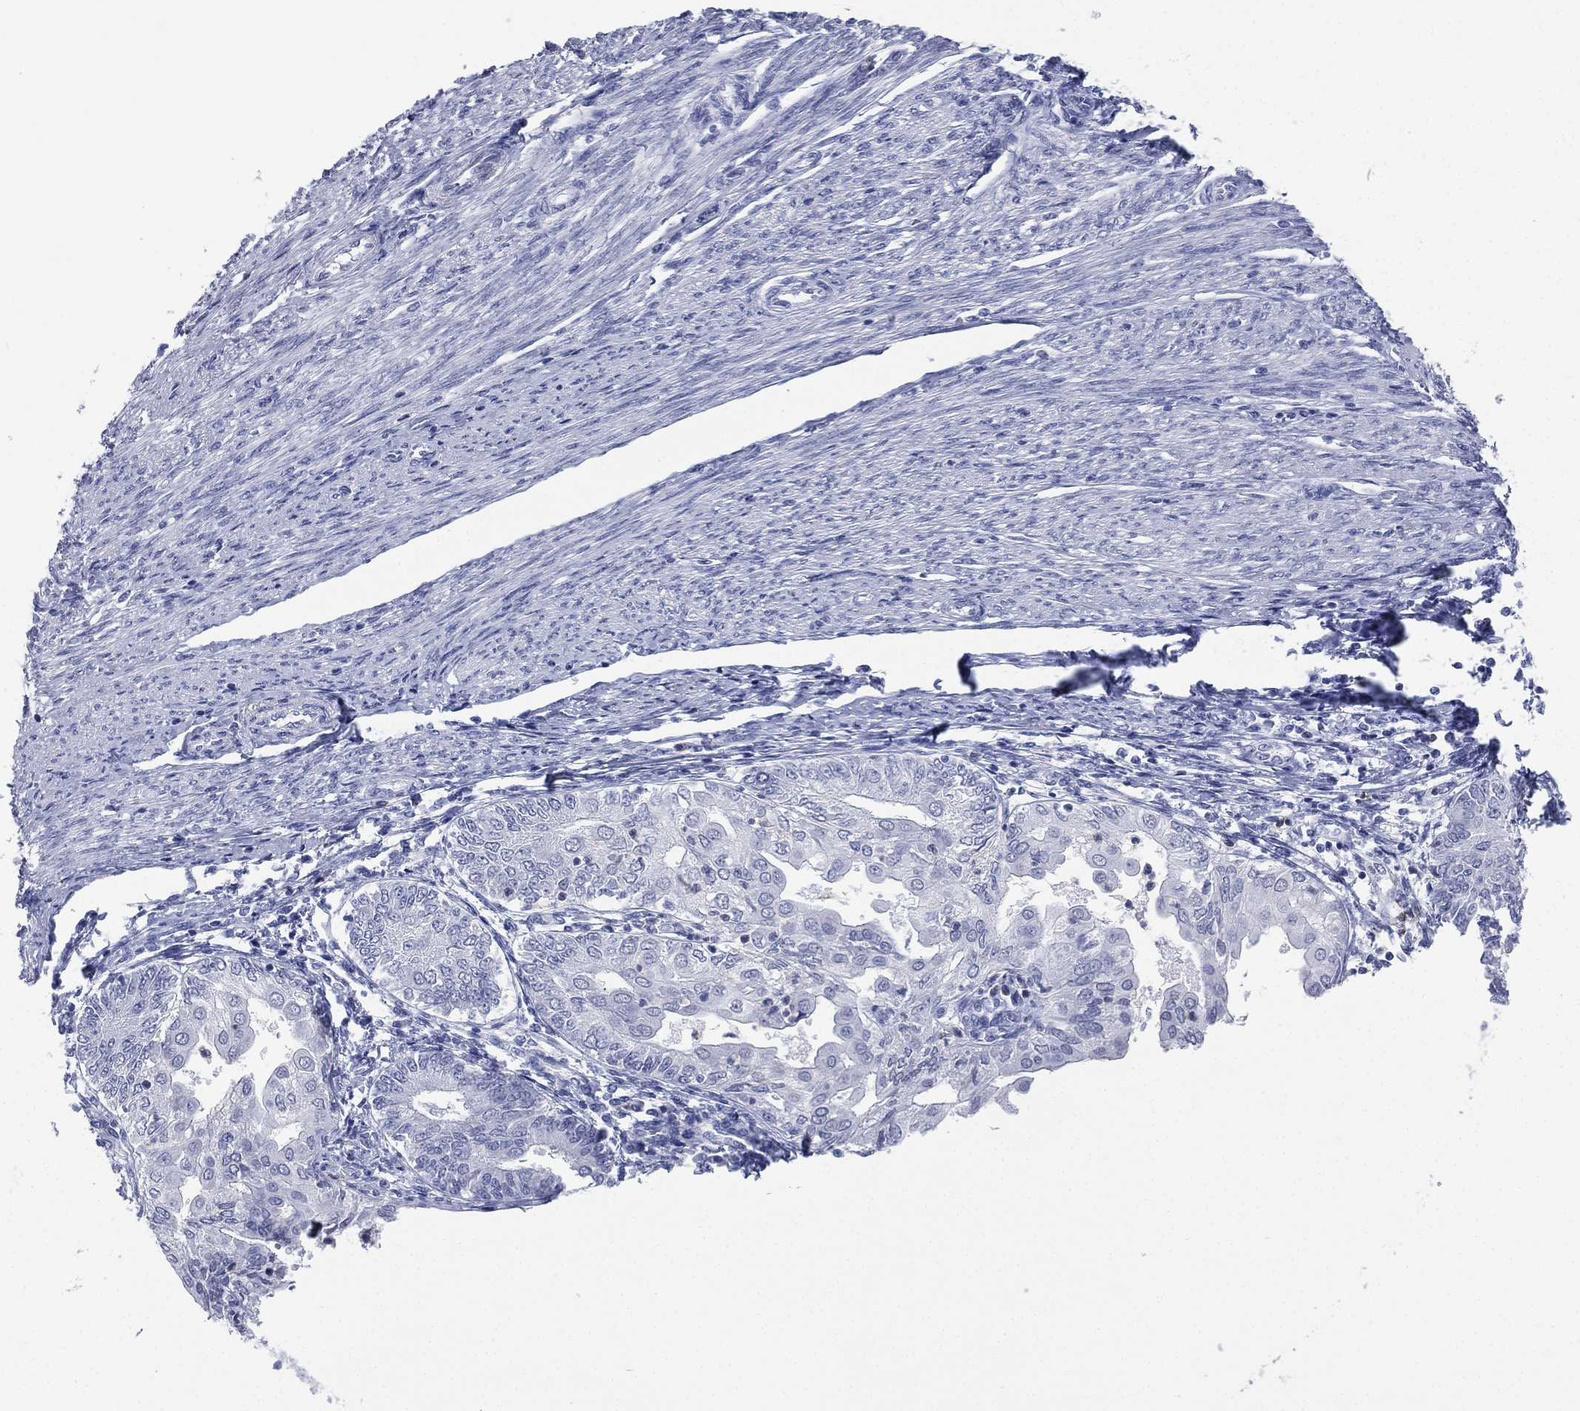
{"staining": {"intensity": "negative", "quantity": "none", "location": "none"}, "tissue": "endometrial cancer", "cell_type": "Tumor cells", "image_type": "cancer", "snomed": [{"axis": "morphology", "description": "Adenocarcinoma, NOS"}, {"axis": "topography", "description": "Endometrium"}], "caption": "An immunohistochemistry (IHC) histopathology image of endometrial cancer is shown. There is no staining in tumor cells of endometrial cancer. (DAB immunohistochemistry with hematoxylin counter stain).", "gene": "CD22", "patient": {"sex": "female", "age": 68}}